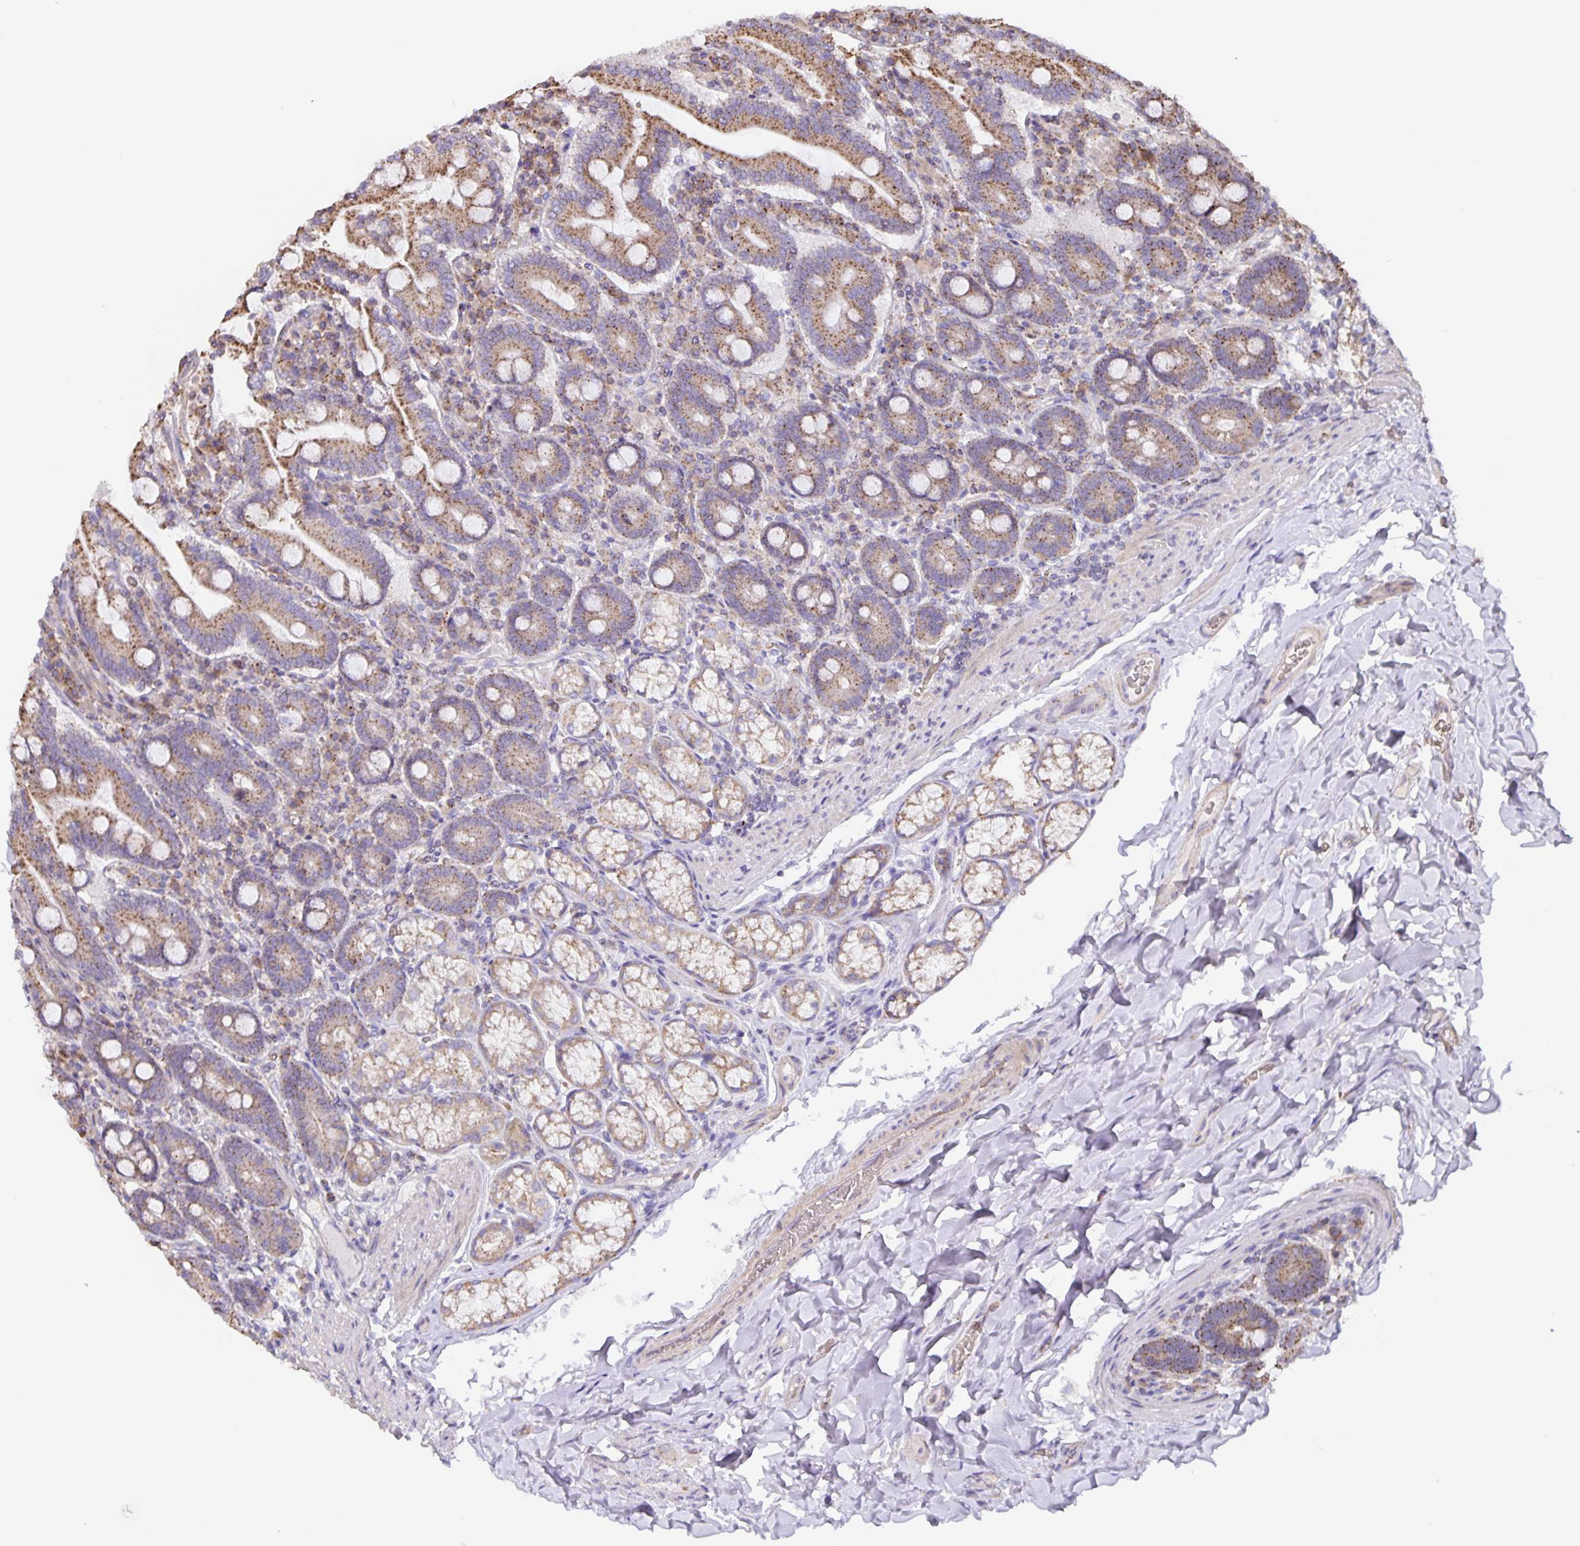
{"staining": {"intensity": "moderate", "quantity": ">75%", "location": "cytoplasmic/membranous"}, "tissue": "duodenum", "cell_type": "Glandular cells", "image_type": "normal", "snomed": [{"axis": "morphology", "description": "Normal tissue, NOS"}, {"axis": "topography", "description": "Duodenum"}], "caption": "A photomicrograph showing moderate cytoplasmic/membranous positivity in about >75% of glandular cells in unremarkable duodenum, as visualized by brown immunohistochemical staining.", "gene": "TMEM71", "patient": {"sex": "female", "age": 62}}